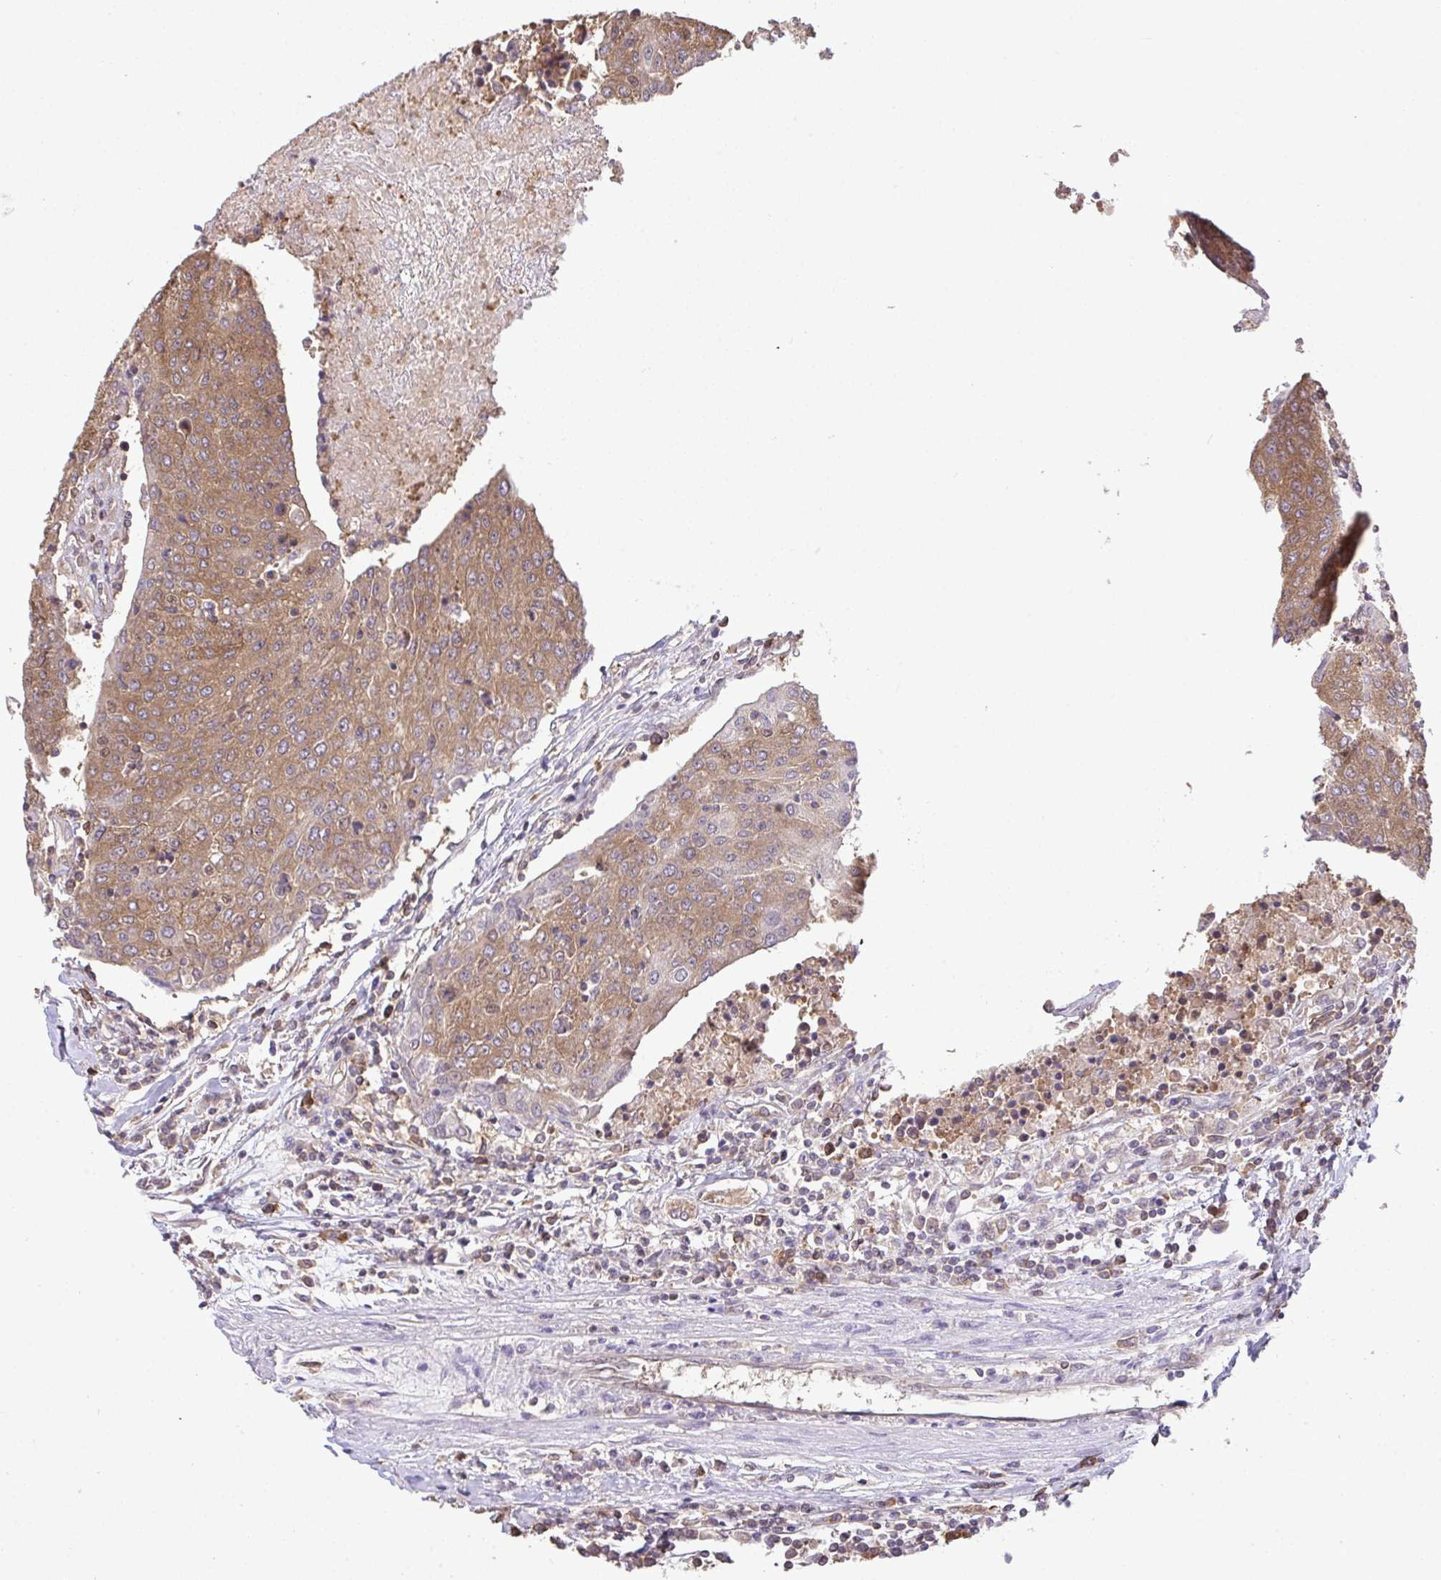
{"staining": {"intensity": "moderate", "quantity": "25%-75%", "location": "cytoplasmic/membranous"}, "tissue": "urothelial cancer", "cell_type": "Tumor cells", "image_type": "cancer", "snomed": [{"axis": "morphology", "description": "Urothelial carcinoma, High grade"}, {"axis": "topography", "description": "Urinary bladder"}], "caption": "Urothelial carcinoma (high-grade) tissue displays moderate cytoplasmic/membranous expression in about 25%-75% of tumor cells (brown staining indicates protein expression, while blue staining denotes nuclei).", "gene": "C12orf57", "patient": {"sex": "female", "age": 85}}